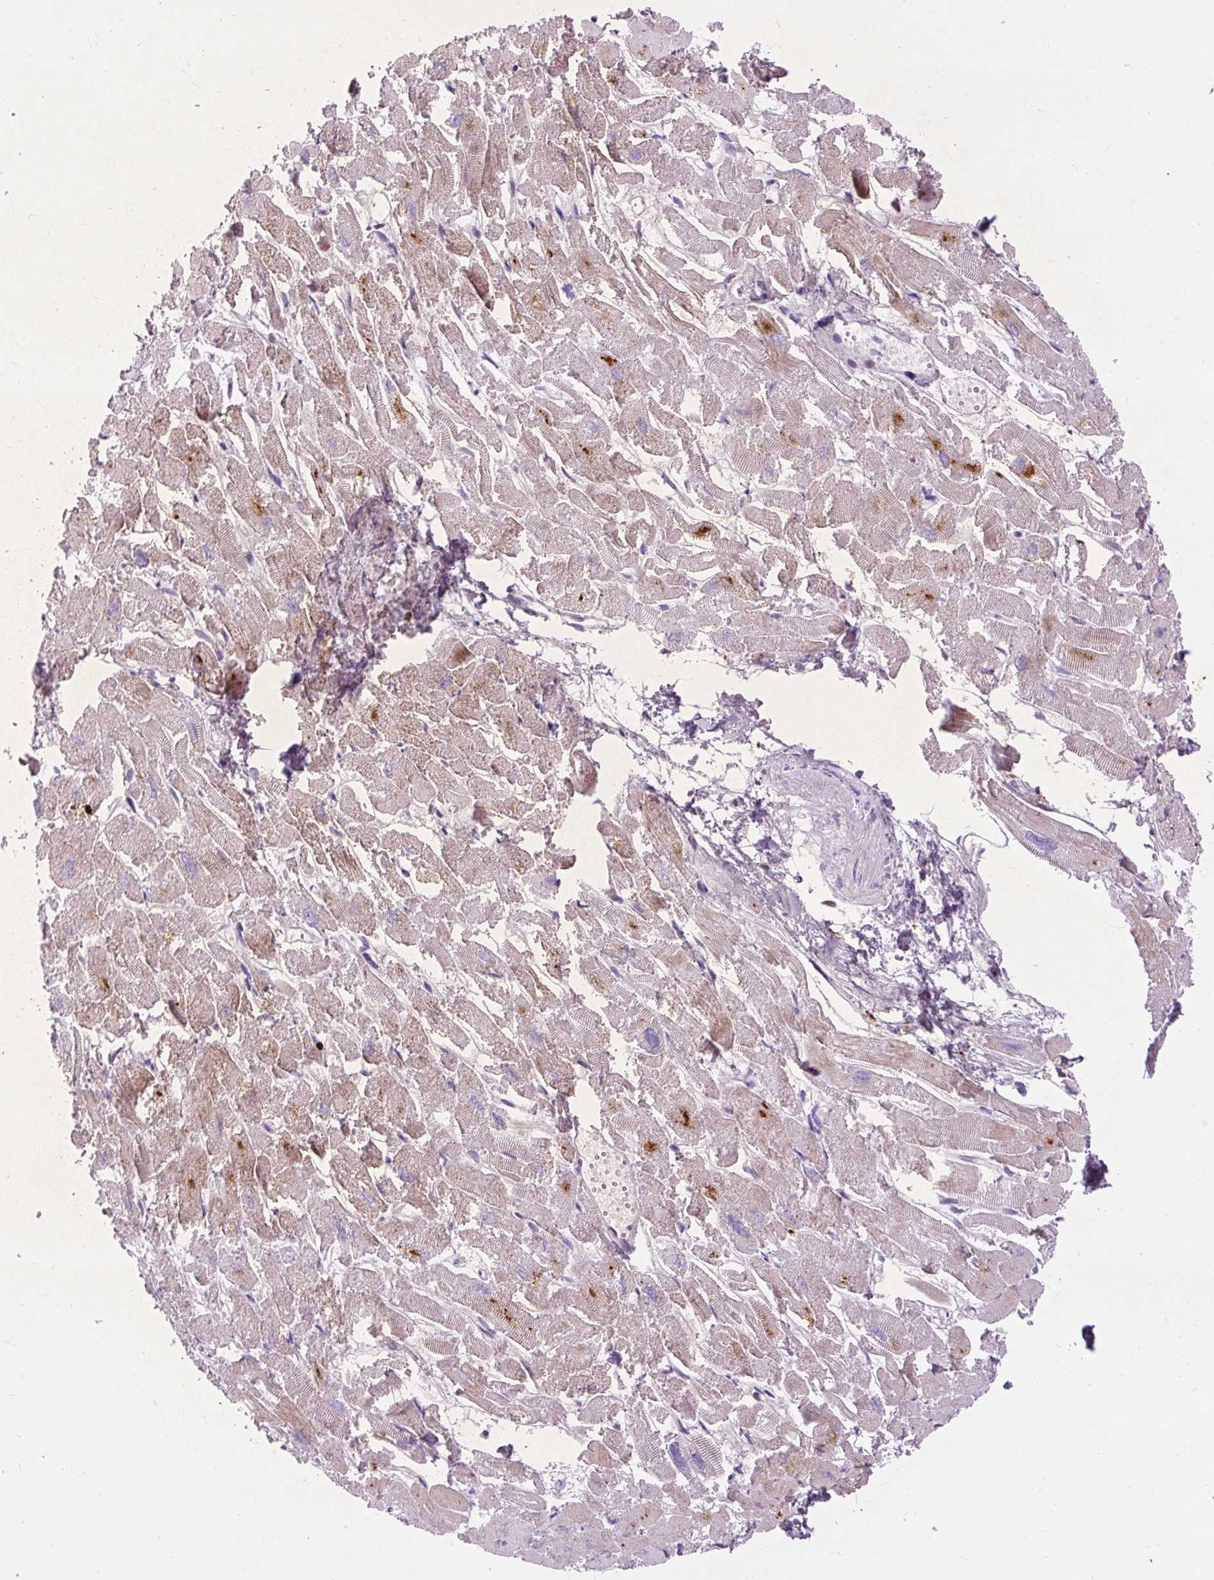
{"staining": {"intensity": "moderate", "quantity": "25%-75%", "location": "cytoplasmic/membranous"}, "tissue": "heart muscle", "cell_type": "Cardiomyocytes", "image_type": "normal", "snomed": [{"axis": "morphology", "description": "Normal tissue, NOS"}, {"axis": "topography", "description": "Heart"}], "caption": "Protein expression analysis of normal human heart muscle reveals moderate cytoplasmic/membranous staining in about 25%-75% of cardiomyocytes. The staining was performed using DAB (3,3'-diaminobenzidine), with brown indicating positive protein expression. Nuclei are stained blue with hematoxylin.", "gene": "SPC24", "patient": {"sex": "male", "age": 54}}